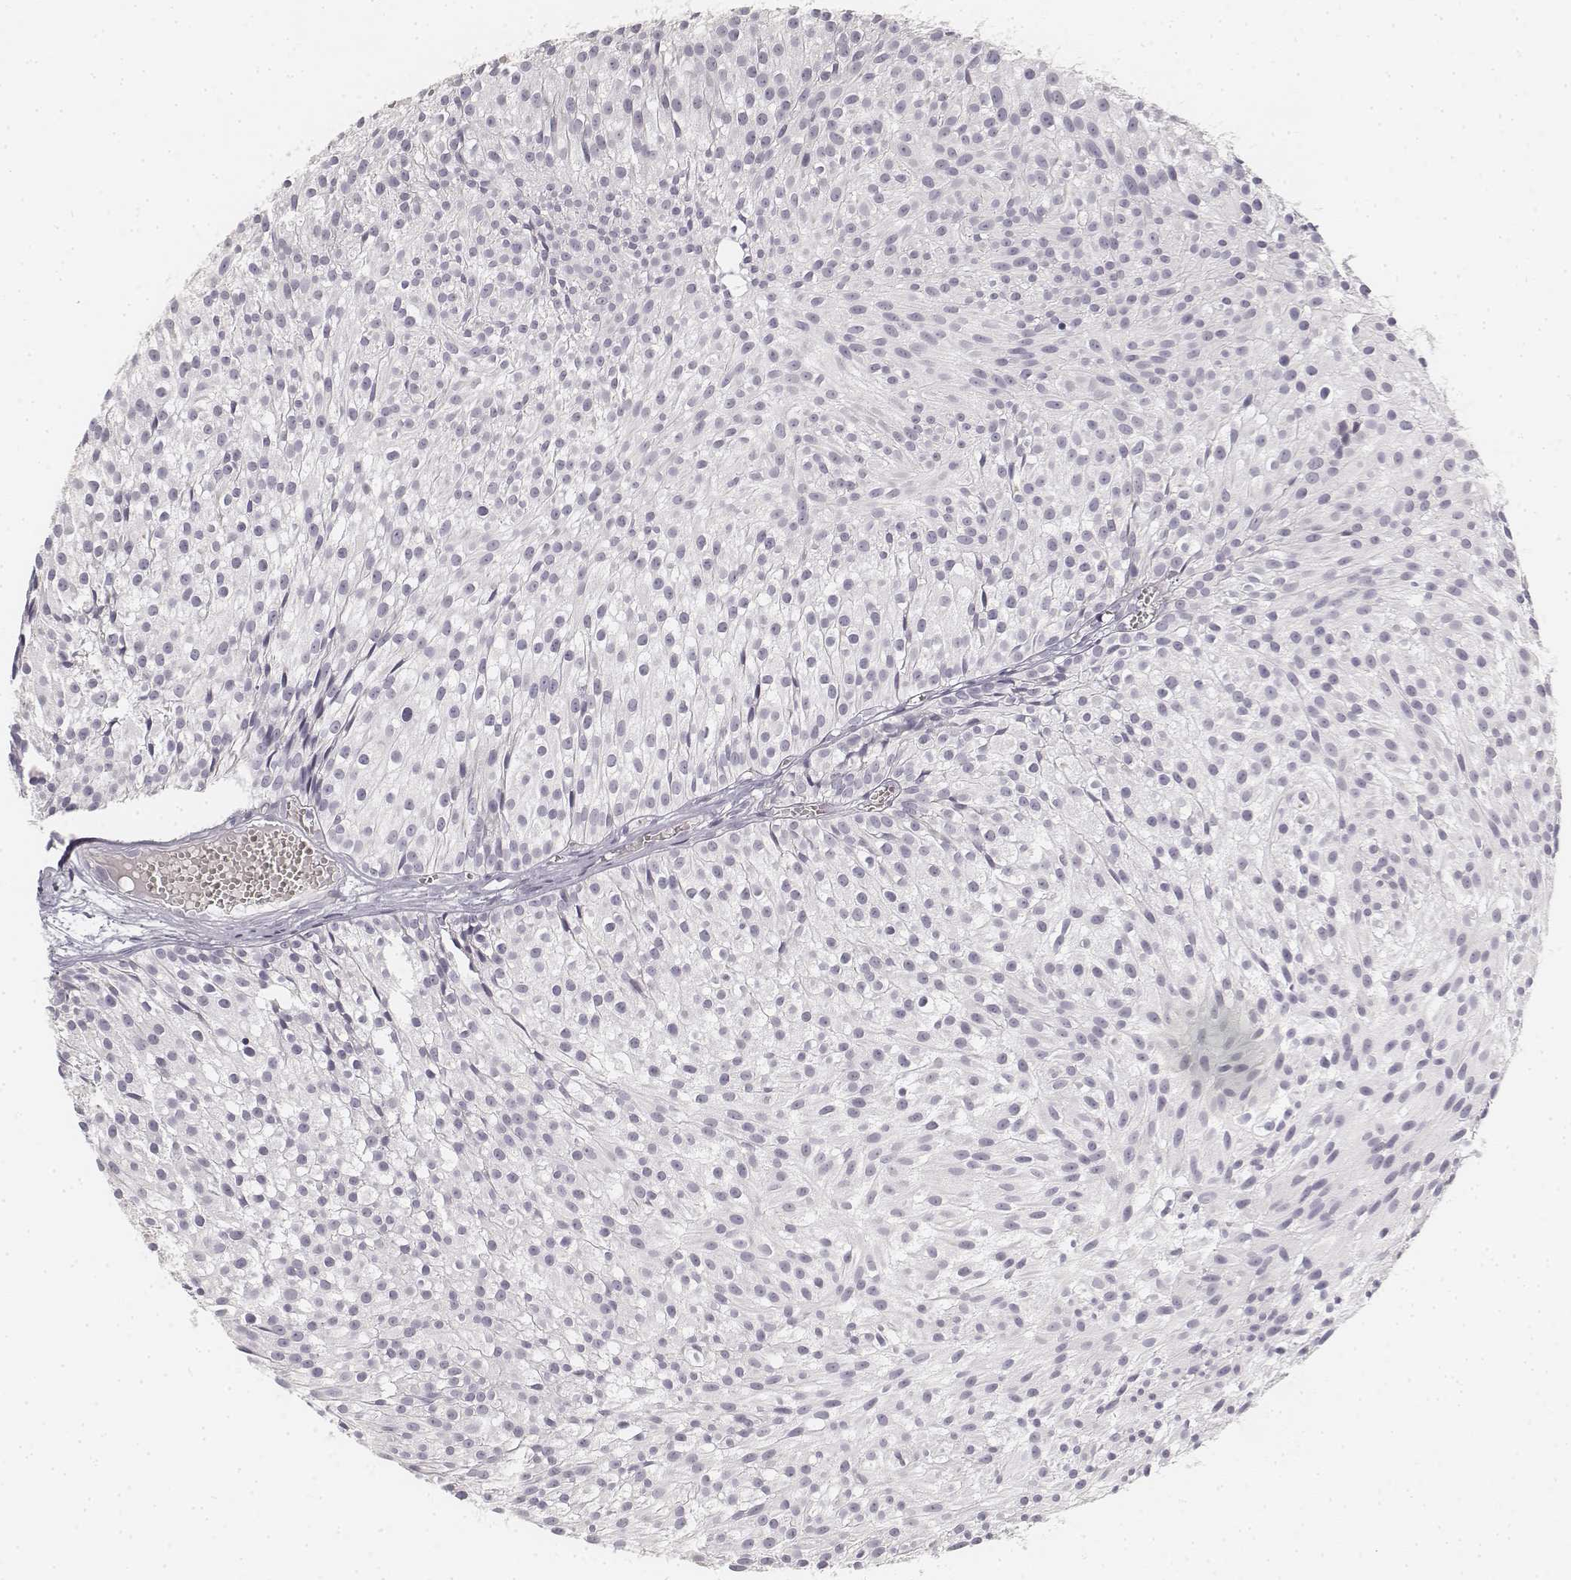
{"staining": {"intensity": "negative", "quantity": "none", "location": "none"}, "tissue": "urothelial cancer", "cell_type": "Tumor cells", "image_type": "cancer", "snomed": [{"axis": "morphology", "description": "Urothelial carcinoma, Low grade"}, {"axis": "topography", "description": "Urinary bladder"}], "caption": "Protein analysis of urothelial carcinoma (low-grade) exhibits no significant positivity in tumor cells. Nuclei are stained in blue.", "gene": "DSG4", "patient": {"sex": "male", "age": 63}}